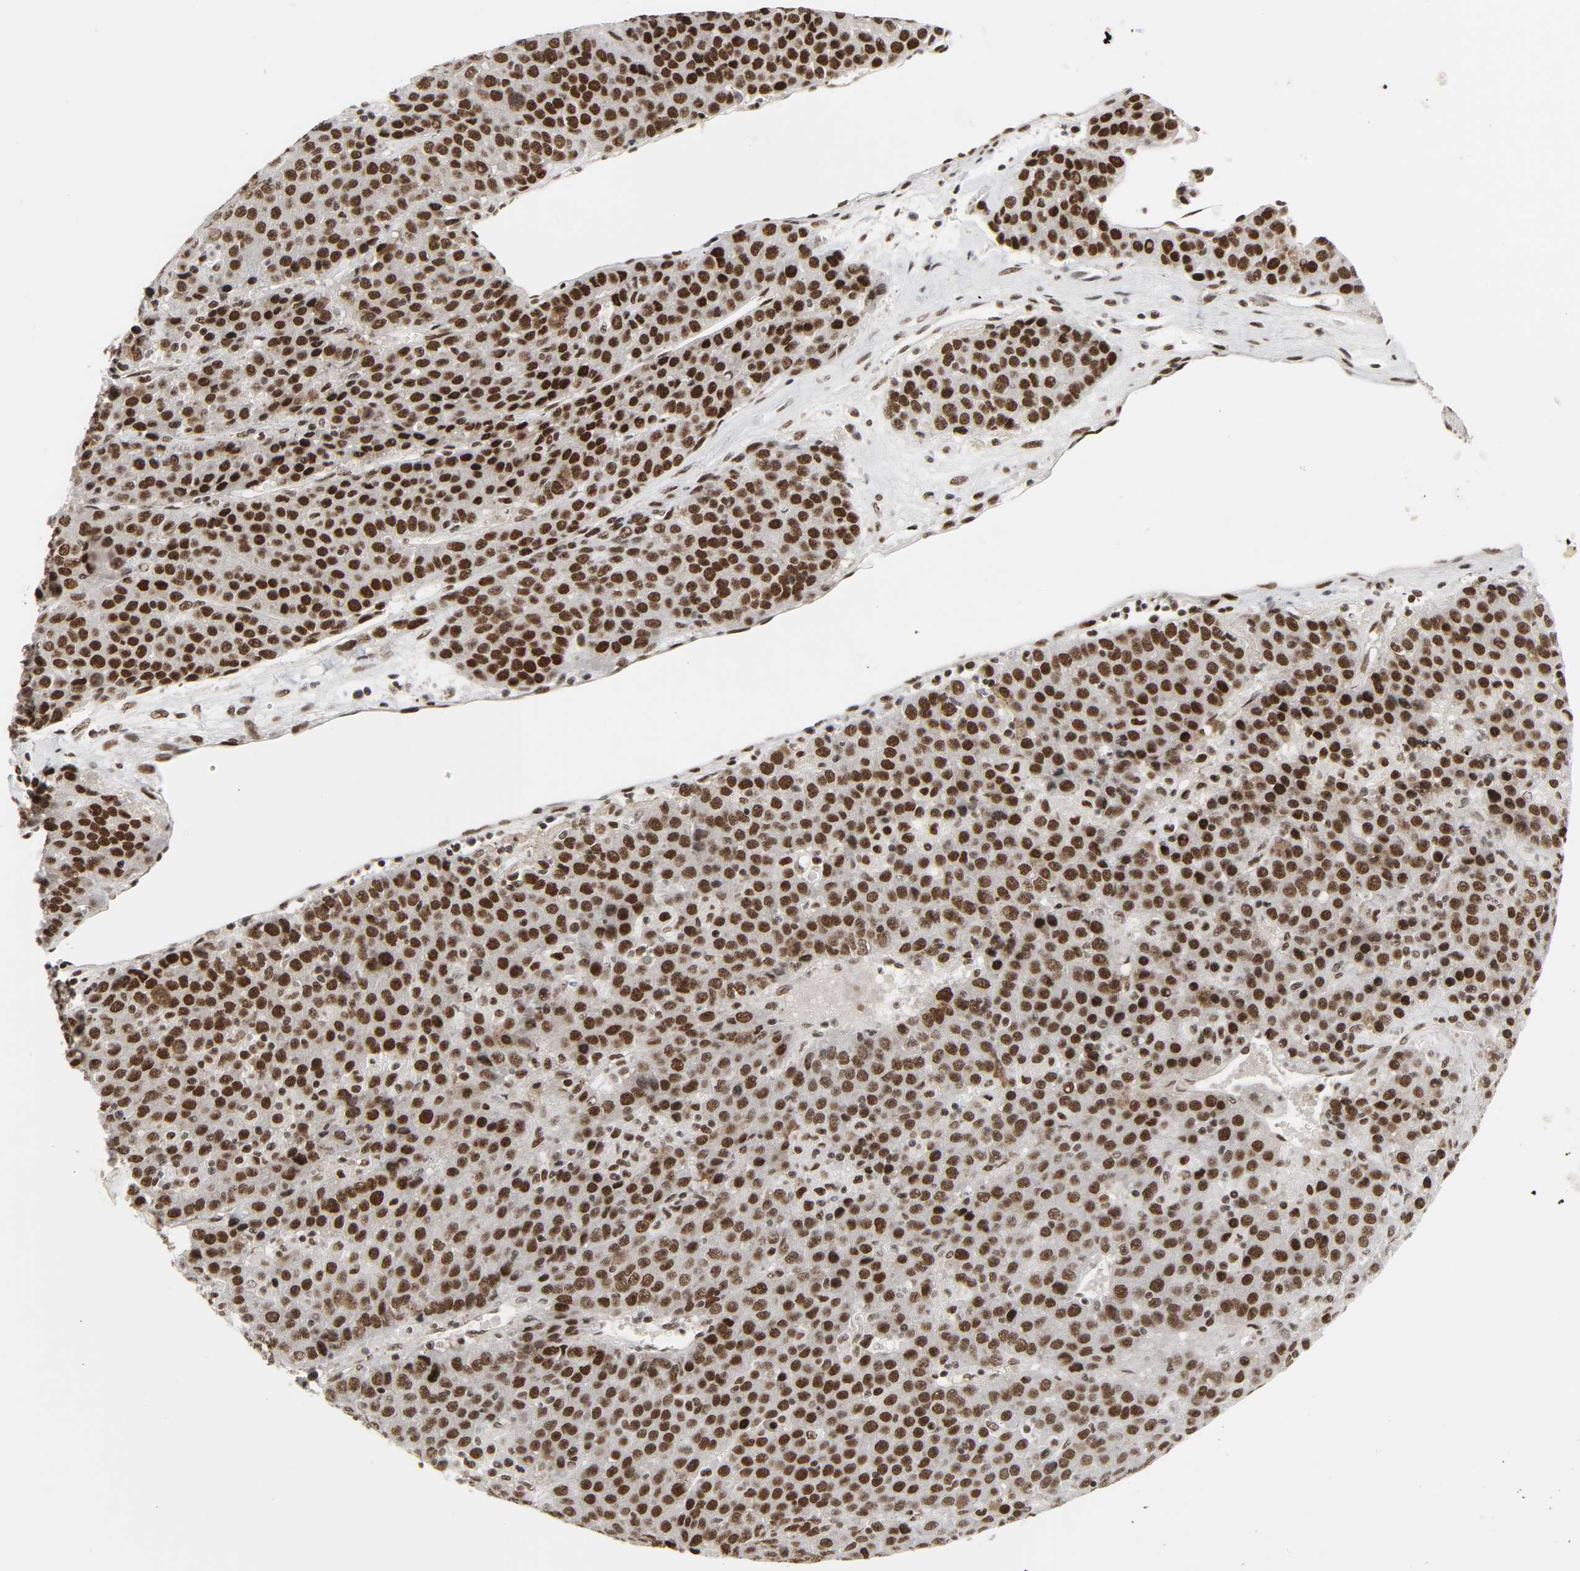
{"staining": {"intensity": "strong", "quantity": ">75%", "location": "nuclear"}, "tissue": "liver cancer", "cell_type": "Tumor cells", "image_type": "cancer", "snomed": [{"axis": "morphology", "description": "Carcinoma, Hepatocellular, NOS"}, {"axis": "topography", "description": "Liver"}], "caption": "Immunohistochemical staining of human hepatocellular carcinoma (liver) displays high levels of strong nuclear staining in approximately >75% of tumor cells.", "gene": "CDK7", "patient": {"sex": "female", "age": 53}}